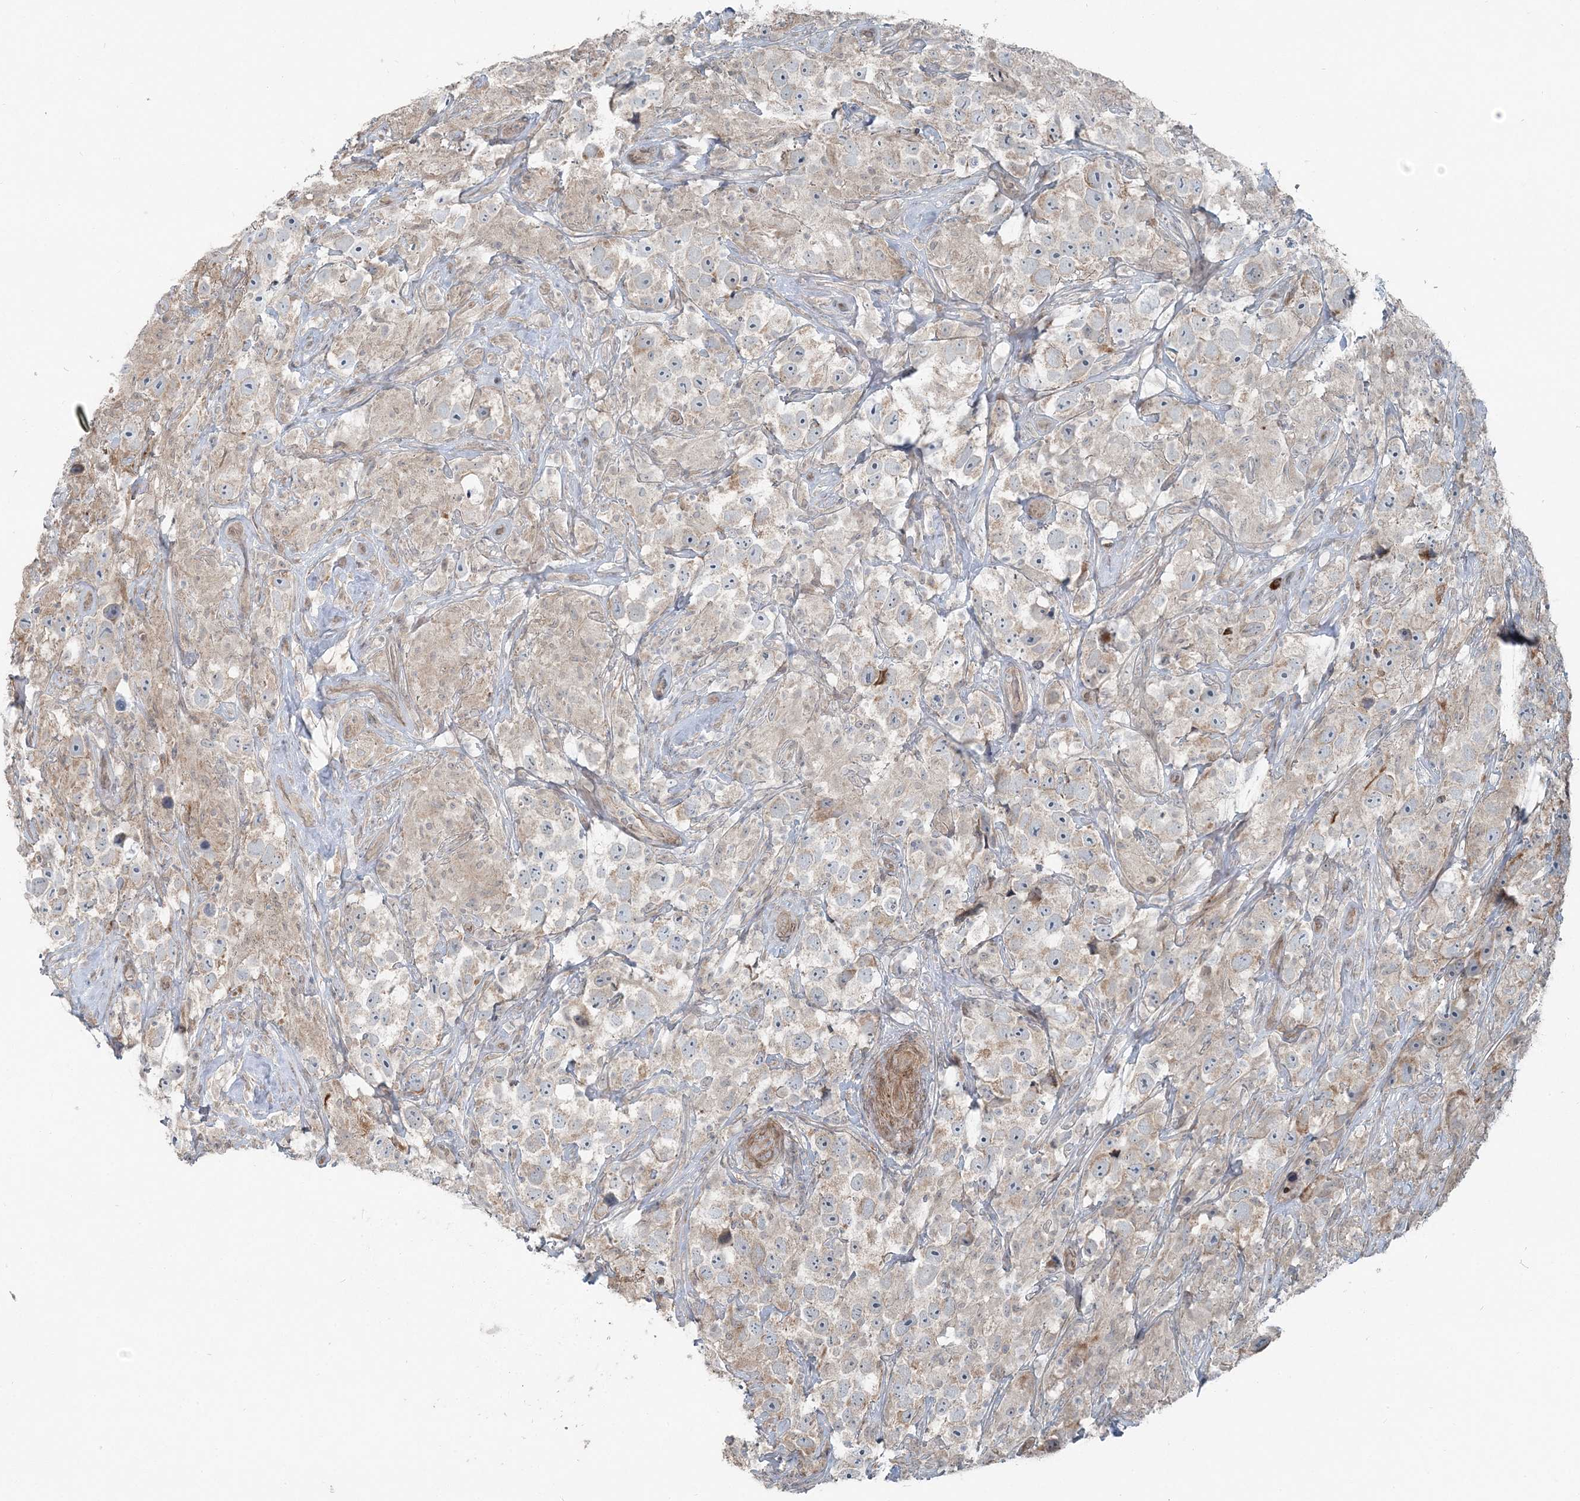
{"staining": {"intensity": "weak", "quantity": "25%-75%", "location": "cytoplasmic/membranous"}, "tissue": "testis cancer", "cell_type": "Tumor cells", "image_type": "cancer", "snomed": [{"axis": "morphology", "description": "Seminoma, NOS"}, {"axis": "topography", "description": "Testis"}], "caption": "Immunohistochemistry (IHC) image of seminoma (testis) stained for a protein (brown), which displays low levels of weak cytoplasmic/membranous positivity in approximately 25%-75% of tumor cells.", "gene": "FBXL17", "patient": {"sex": "male", "age": 49}}